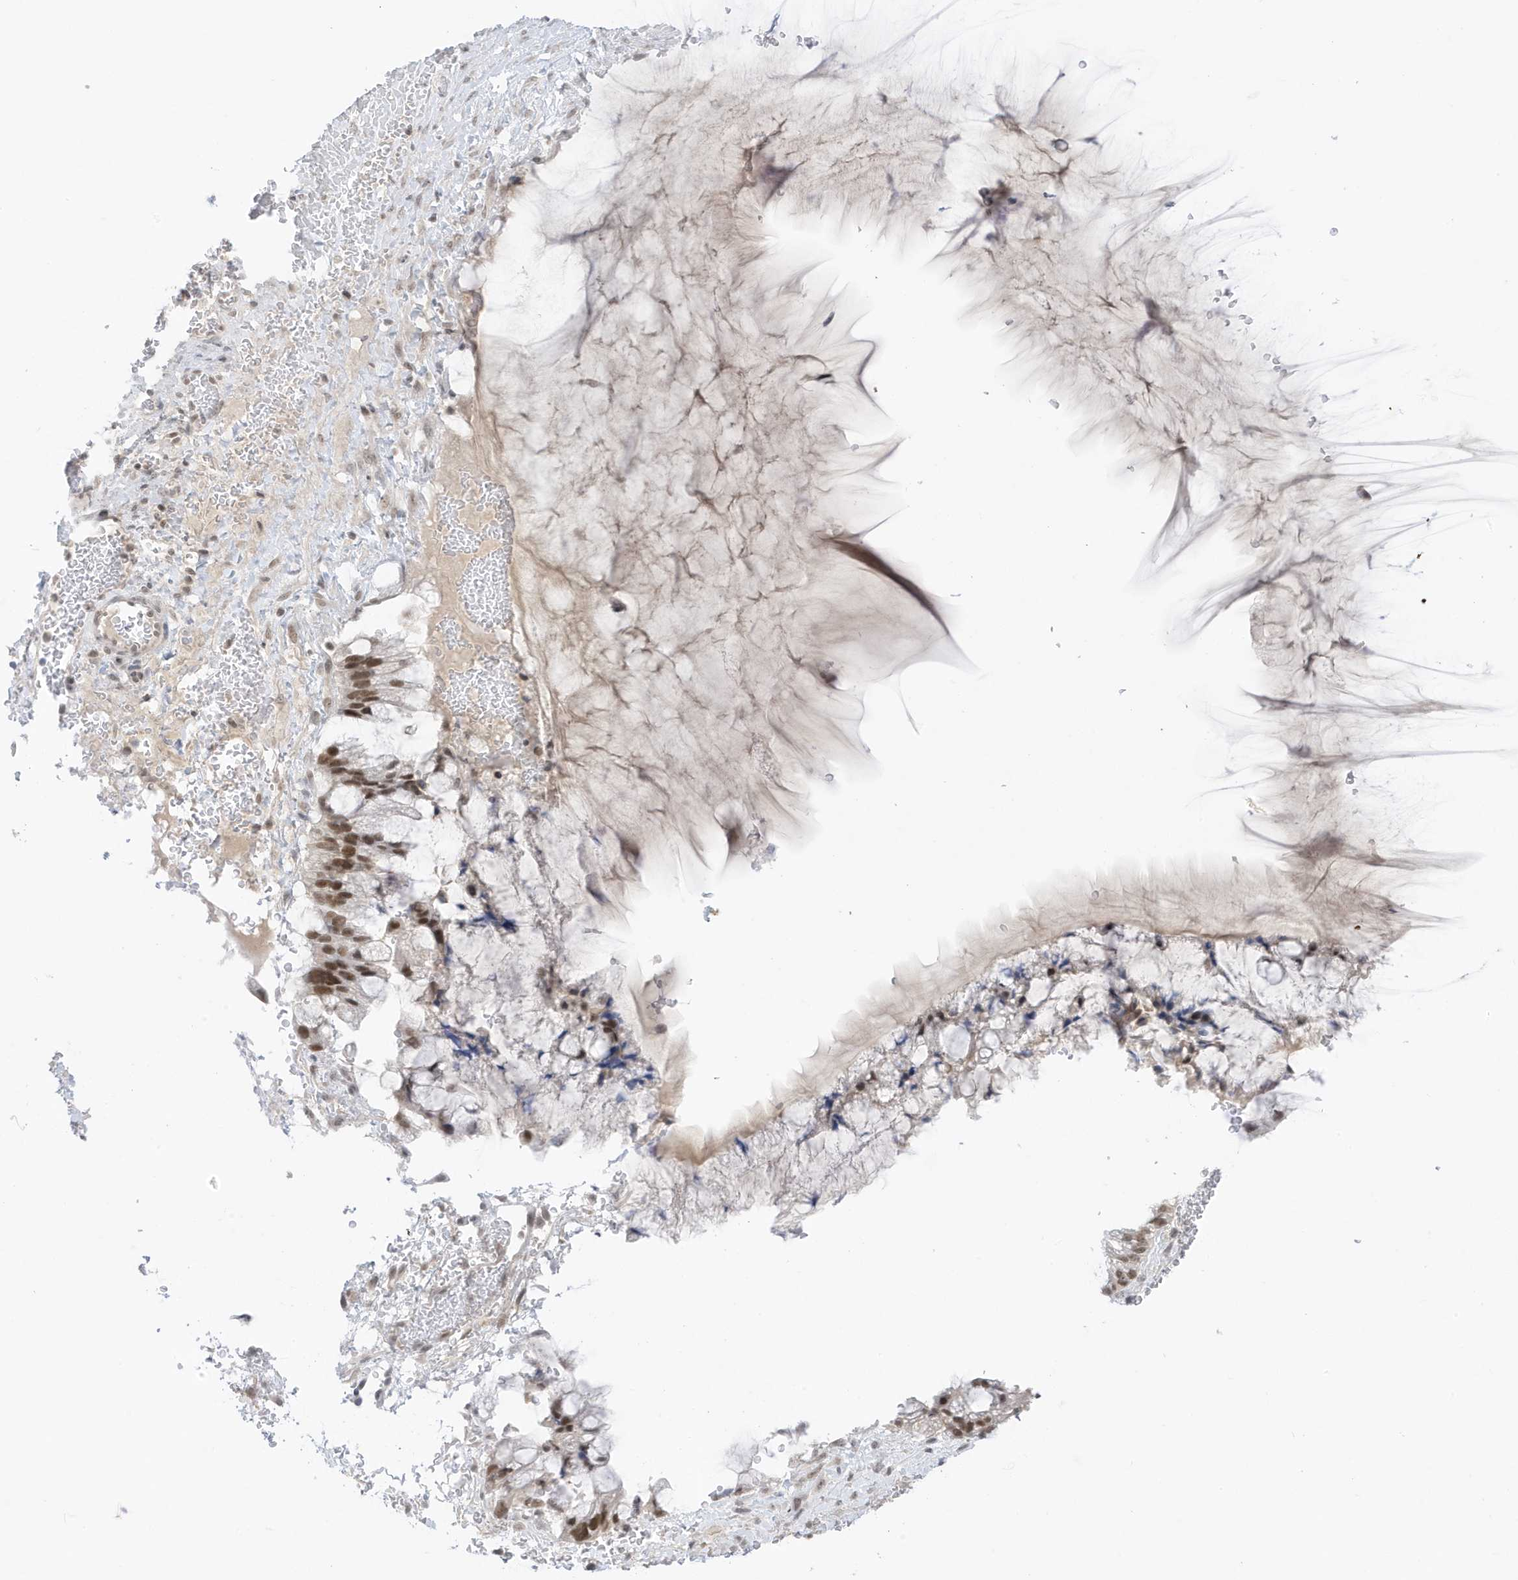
{"staining": {"intensity": "moderate", "quantity": ">75%", "location": "nuclear"}, "tissue": "ovarian cancer", "cell_type": "Tumor cells", "image_type": "cancer", "snomed": [{"axis": "morphology", "description": "Cystadenocarcinoma, mucinous, NOS"}, {"axis": "topography", "description": "Ovary"}], "caption": "There is medium levels of moderate nuclear expression in tumor cells of ovarian mucinous cystadenocarcinoma, as demonstrated by immunohistochemical staining (brown color).", "gene": "MSL3", "patient": {"sex": "female", "age": 37}}